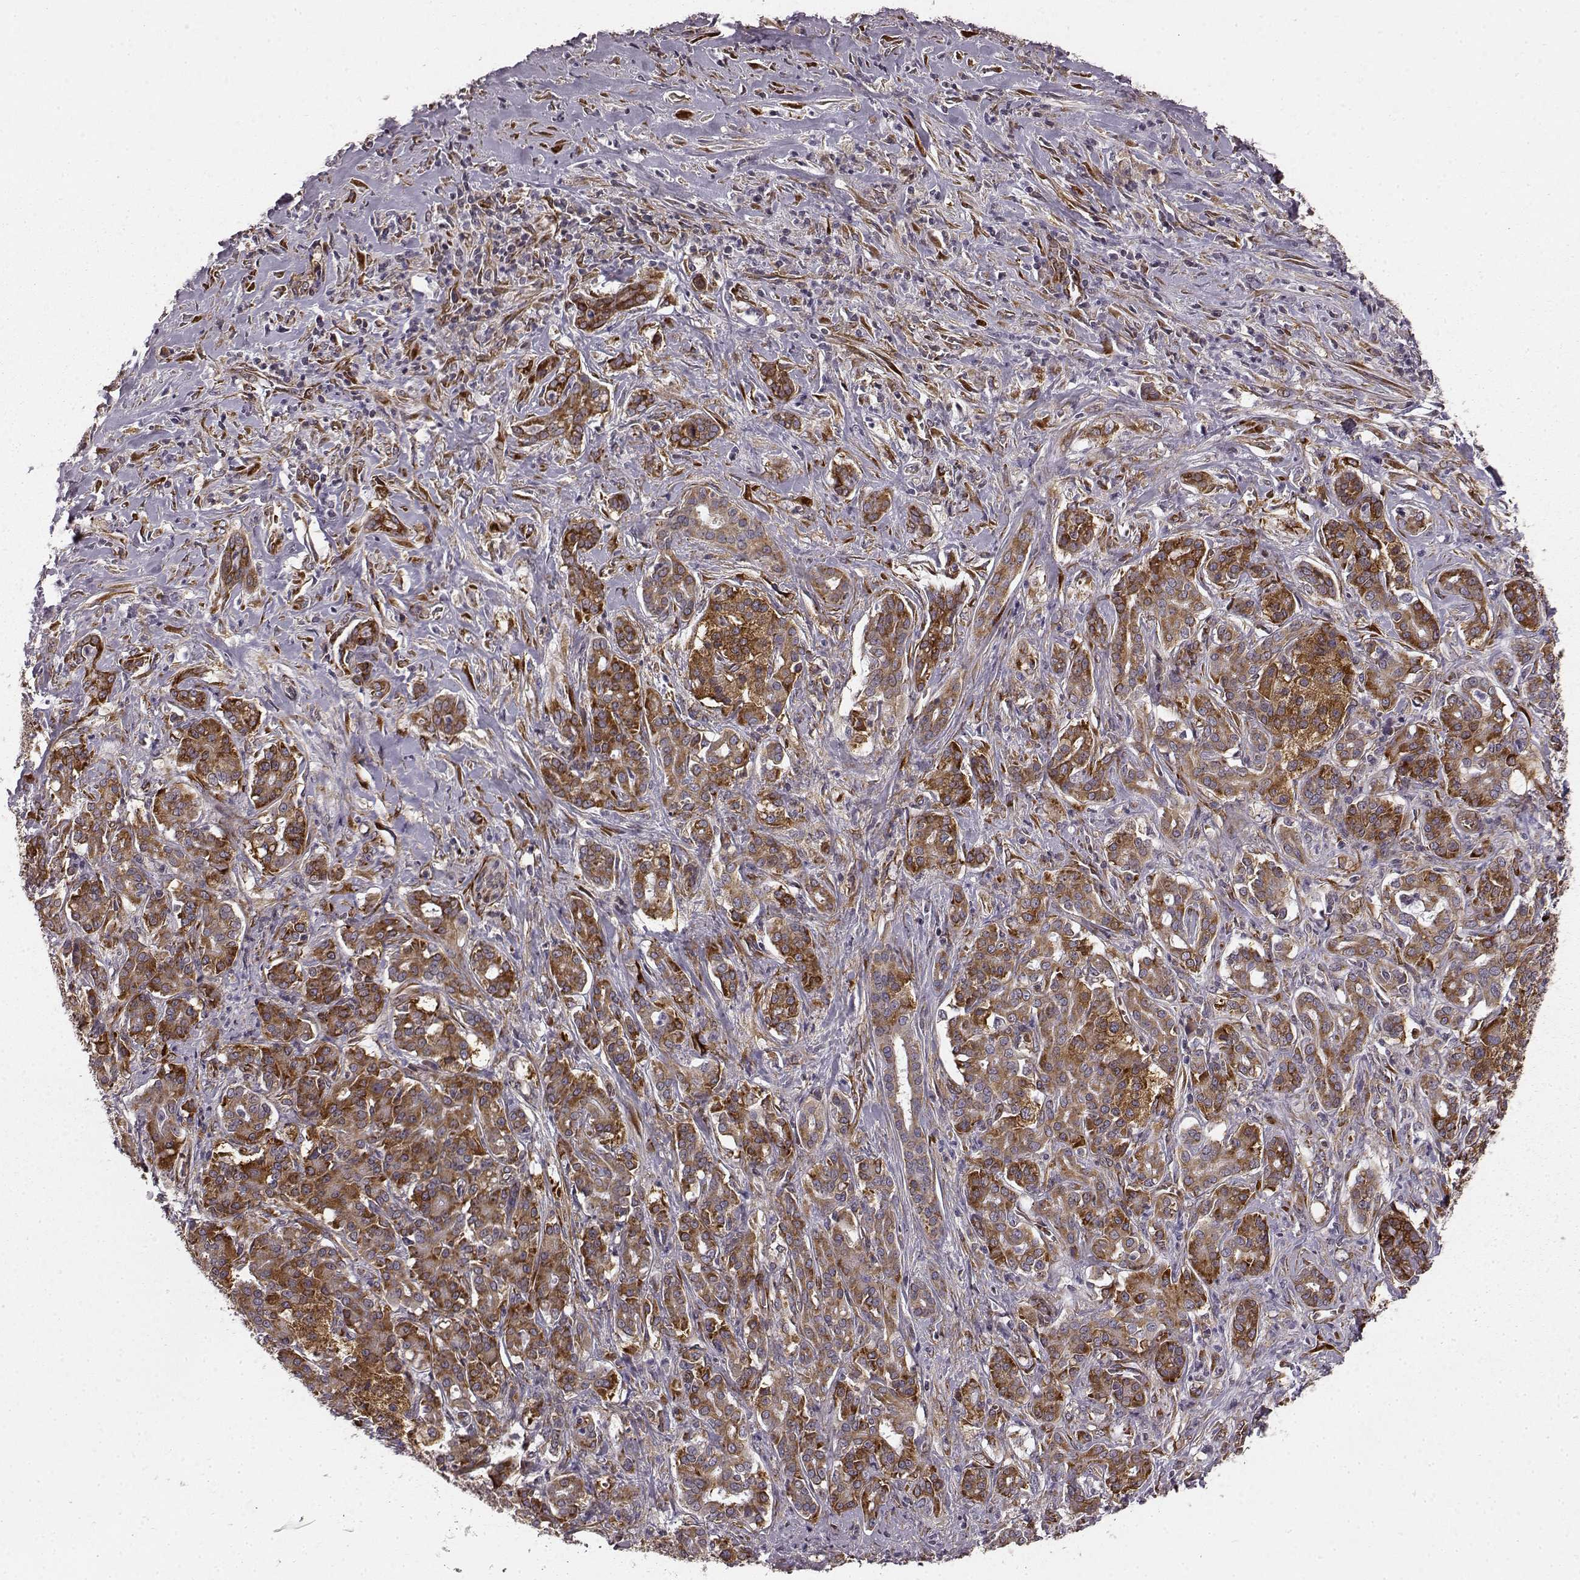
{"staining": {"intensity": "moderate", "quantity": ">75%", "location": "cytoplasmic/membranous"}, "tissue": "pancreatic cancer", "cell_type": "Tumor cells", "image_type": "cancer", "snomed": [{"axis": "morphology", "description": "Normal tissue, NOS"}, {"axis": "morphology", "description": "Inflammation, NOS"}, {"axis": "morphology", "description": "Adenocarcinoma, NOS"}, {"axis": "topography", "description": "Pancreas"}], "caption": "This image reveals IHC staining of pancreatic cancer, with medium moderate cytoplasmic/membranous staining in about >75% of tumor cells.", "gene": "TMEM14A", "patient": {"sex": "male", "age": 57}}